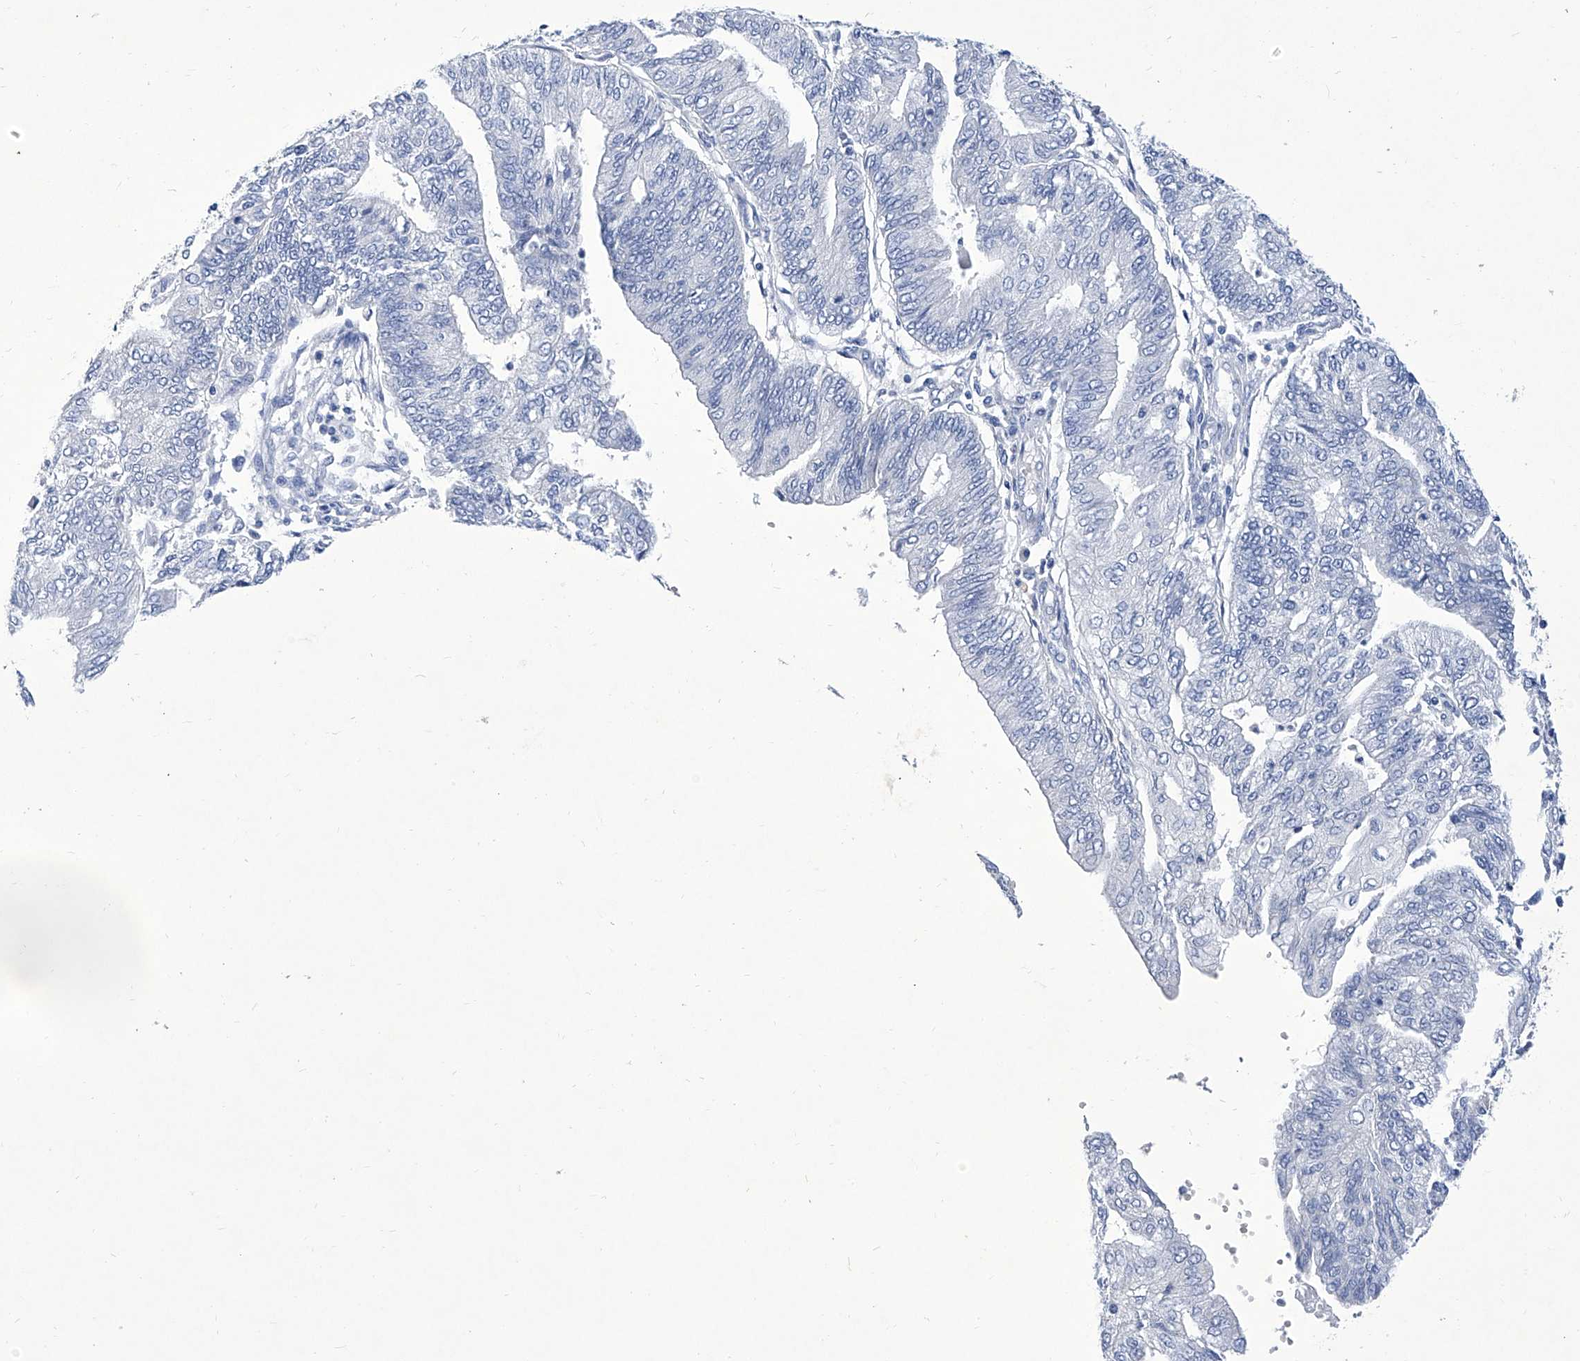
{"staining": {"intensity": "negative", "quantity": "none", "location": "none"}, "tissue": "endometrial cancer", "cell_type": "Tumor cells", "image_type": "cancer", "snomed": [{"axis": "morphology", "description": "Adenocarcinoma, NOS"}, {"axis": "topography", "description": "Endometrium"}], "caption": "This is a micrograph of immunohistochemistry (IHC) staining of adenocarcinoma (endometrial), which shows no staining in tumor cells.", "gene": "IFNL2", "patient": {"sex": "female", "age": 59}}